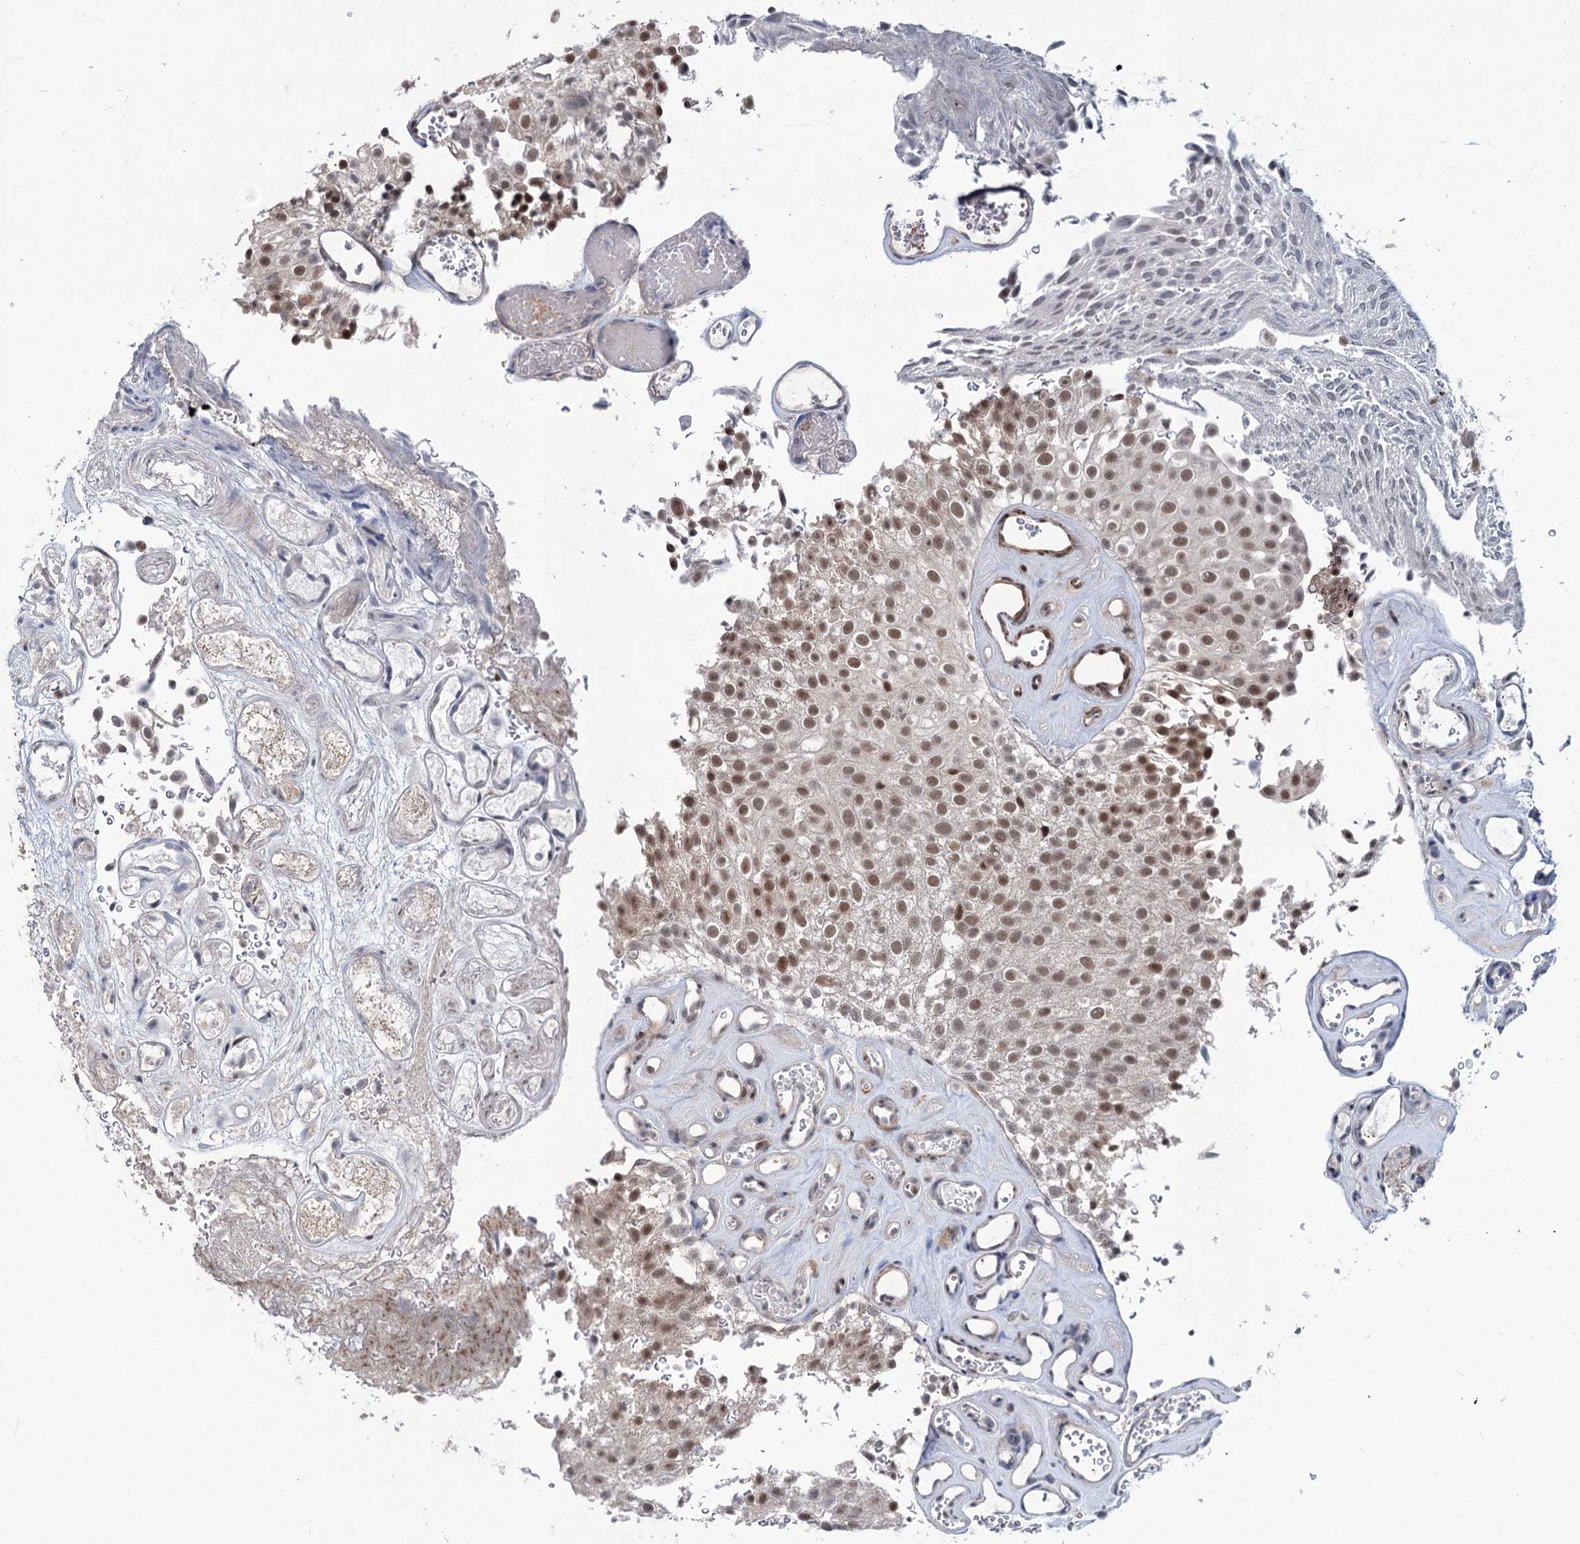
{"staining": {"intensity": "moderate", "quantity": ">75%", "location": "nuclear"}, "tissue": "urothelial cancer", "cell_type": "Tumor cells", "image_type": "cancer", "snomed": [{"axis": "morphology", "description": "Urothelial carcinoma, Low grade"}, {"axis": "topography", "description": "Urinary bladder"}], "caption": "Human urothelial carcinoma (low-grade) stained with a protein marker shows moderate staining in tumor cells.", "gene": "PHF8", "patient": {"sex": "male", "age": 78}}